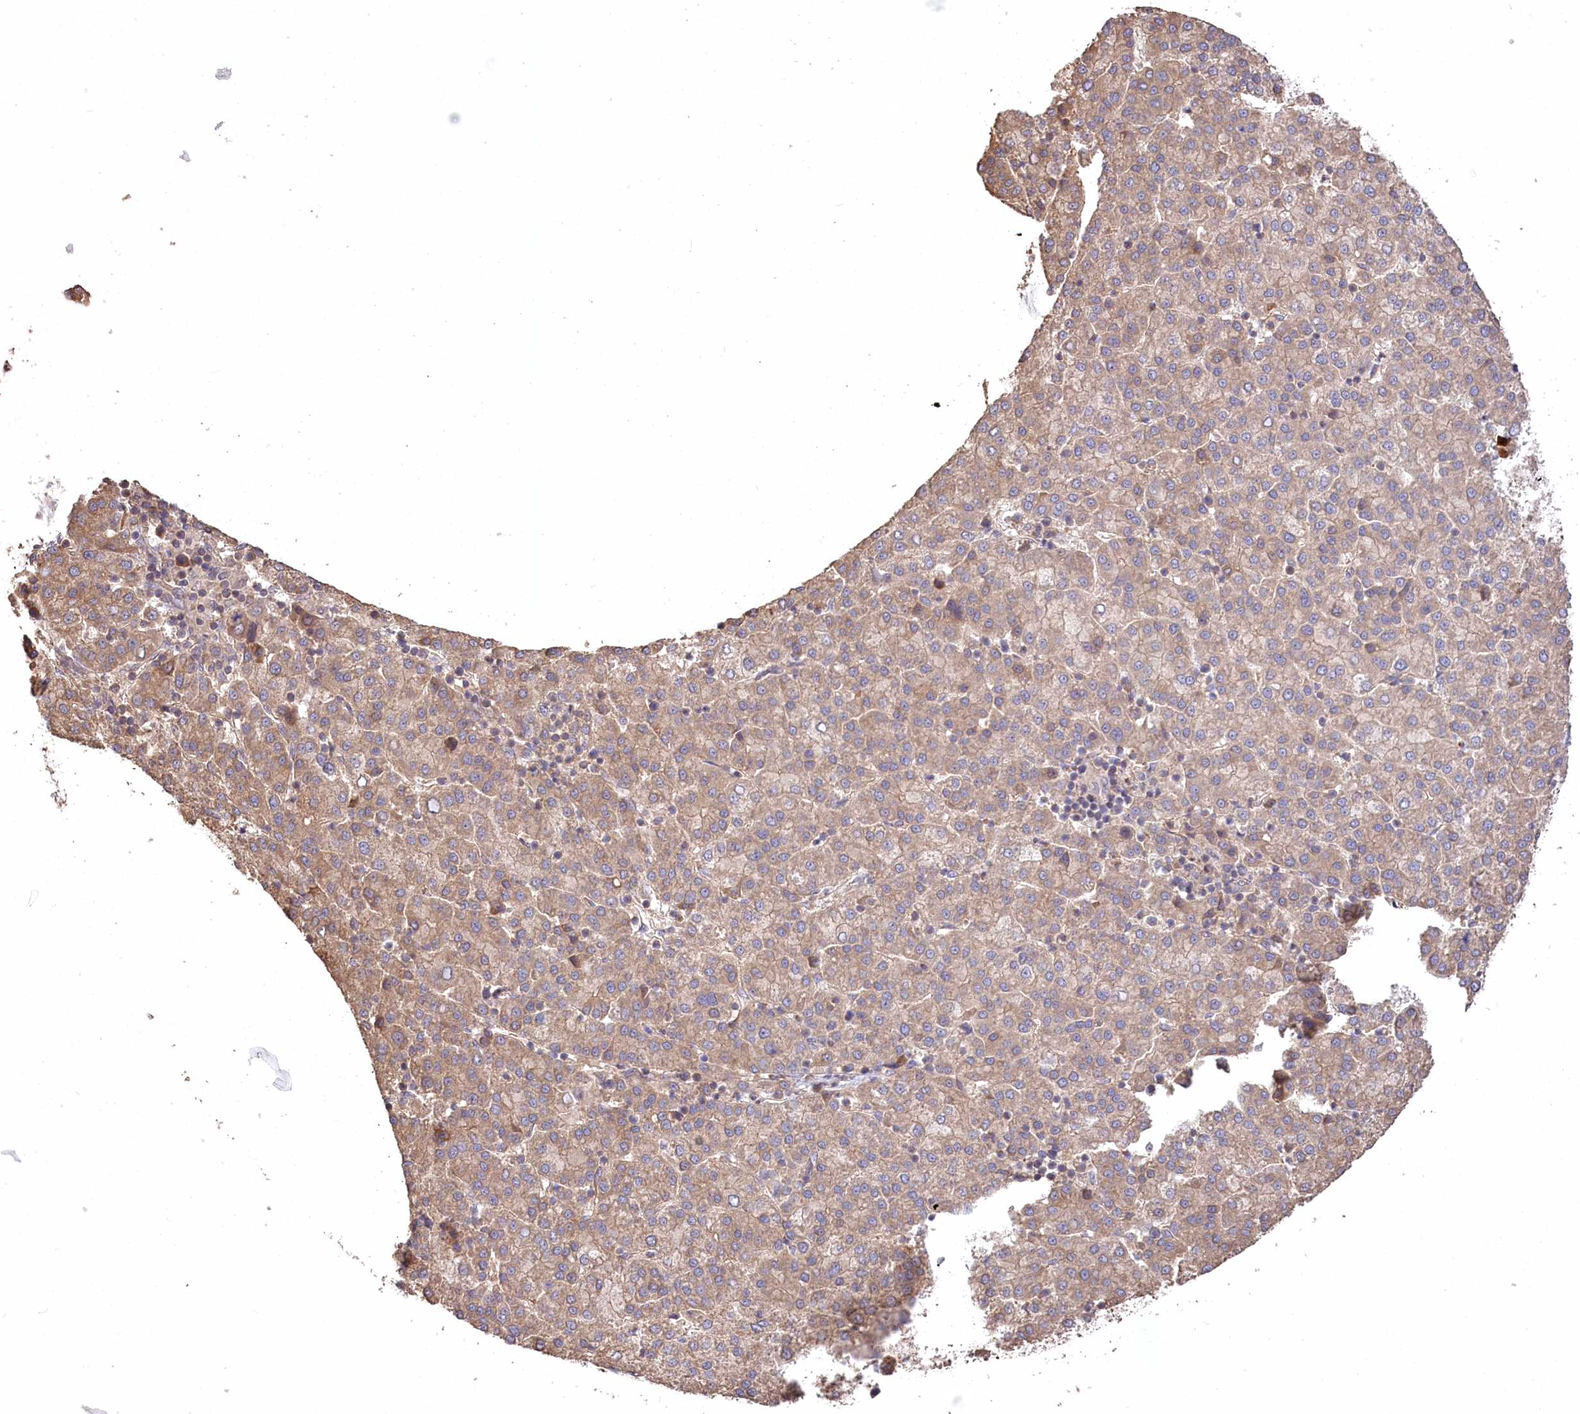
{"staining": {"intensity": "weak", "quantity": ">75%", "location": "cytoplasmic/membranous"}, "tissue": "liver cancer", "cell_type": "Tumor cells", "image_type": "cancer", "snomed": [{"axis": "morphology", "description": "Carcinoma, Hepatocellular, NOS"}, {"axis": "topography", "description": "Liver"}], "caption": "Liver cancer stained for a protein (brown) demonstrates weak cytoplasmic/membranous positive staining in approximately >75% of tumor cells.", "gene": "PRSS53", "patient": {"sex": "female", "age": 58}}